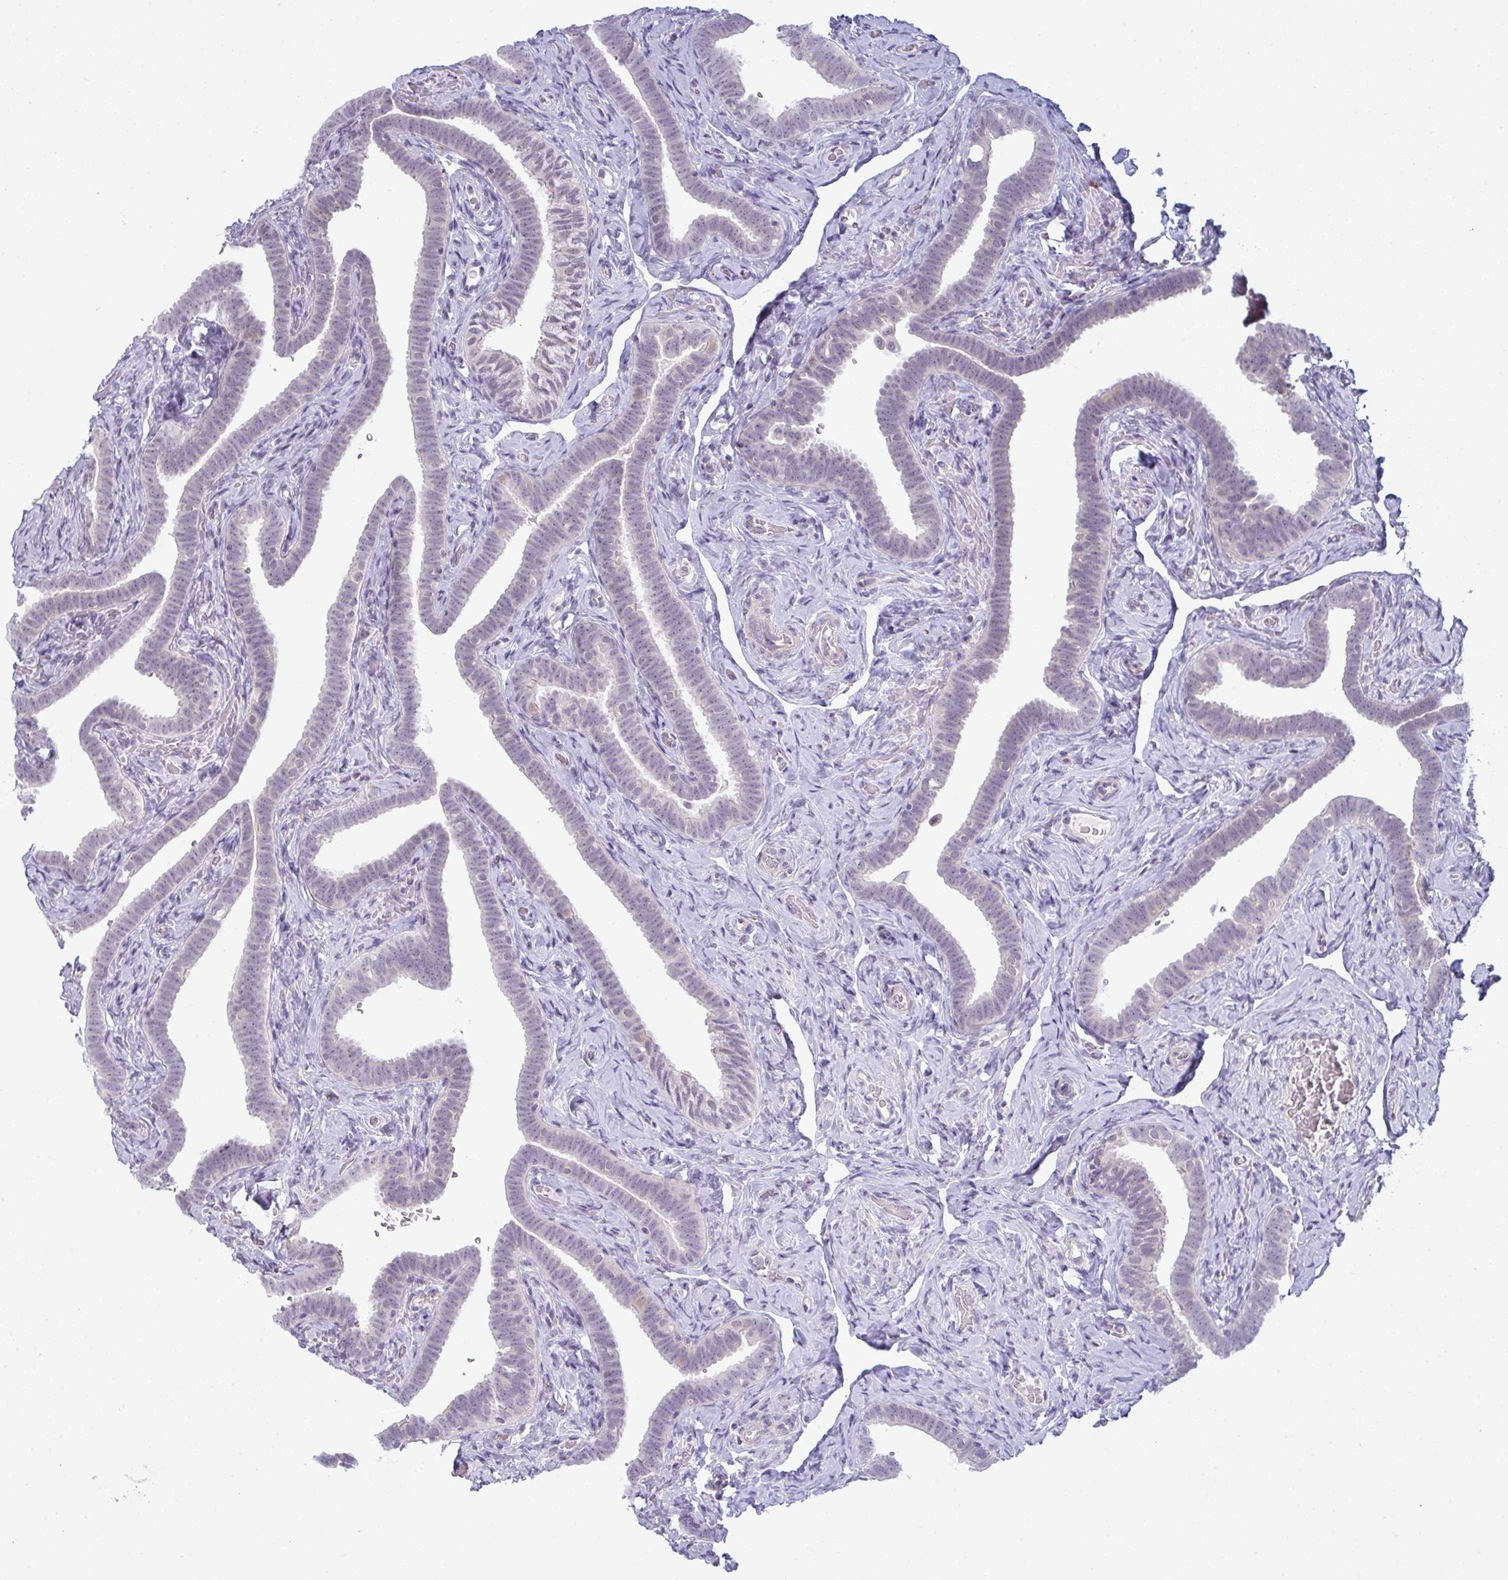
{"staining": {"intensity": "negative", "quantity": "none", "location": "none"}, "tissue": "fallopian tube", "cell_type": "Glandular cells", "image_type": "normal", "snomed": [{"axis": "morphology", "description": "Normal tissue, NOS"}, {"axis": "topography", "description": "Fallopian tube"}], "caption": "This is a micrograph of immunohistochemistry (IHC) staining of benign fallopian tube, which shows no expression in glandular cells. Nuclei are stained in blue.", "gene": "TEX33", "patient": {"sex": "female", "age": 69}}